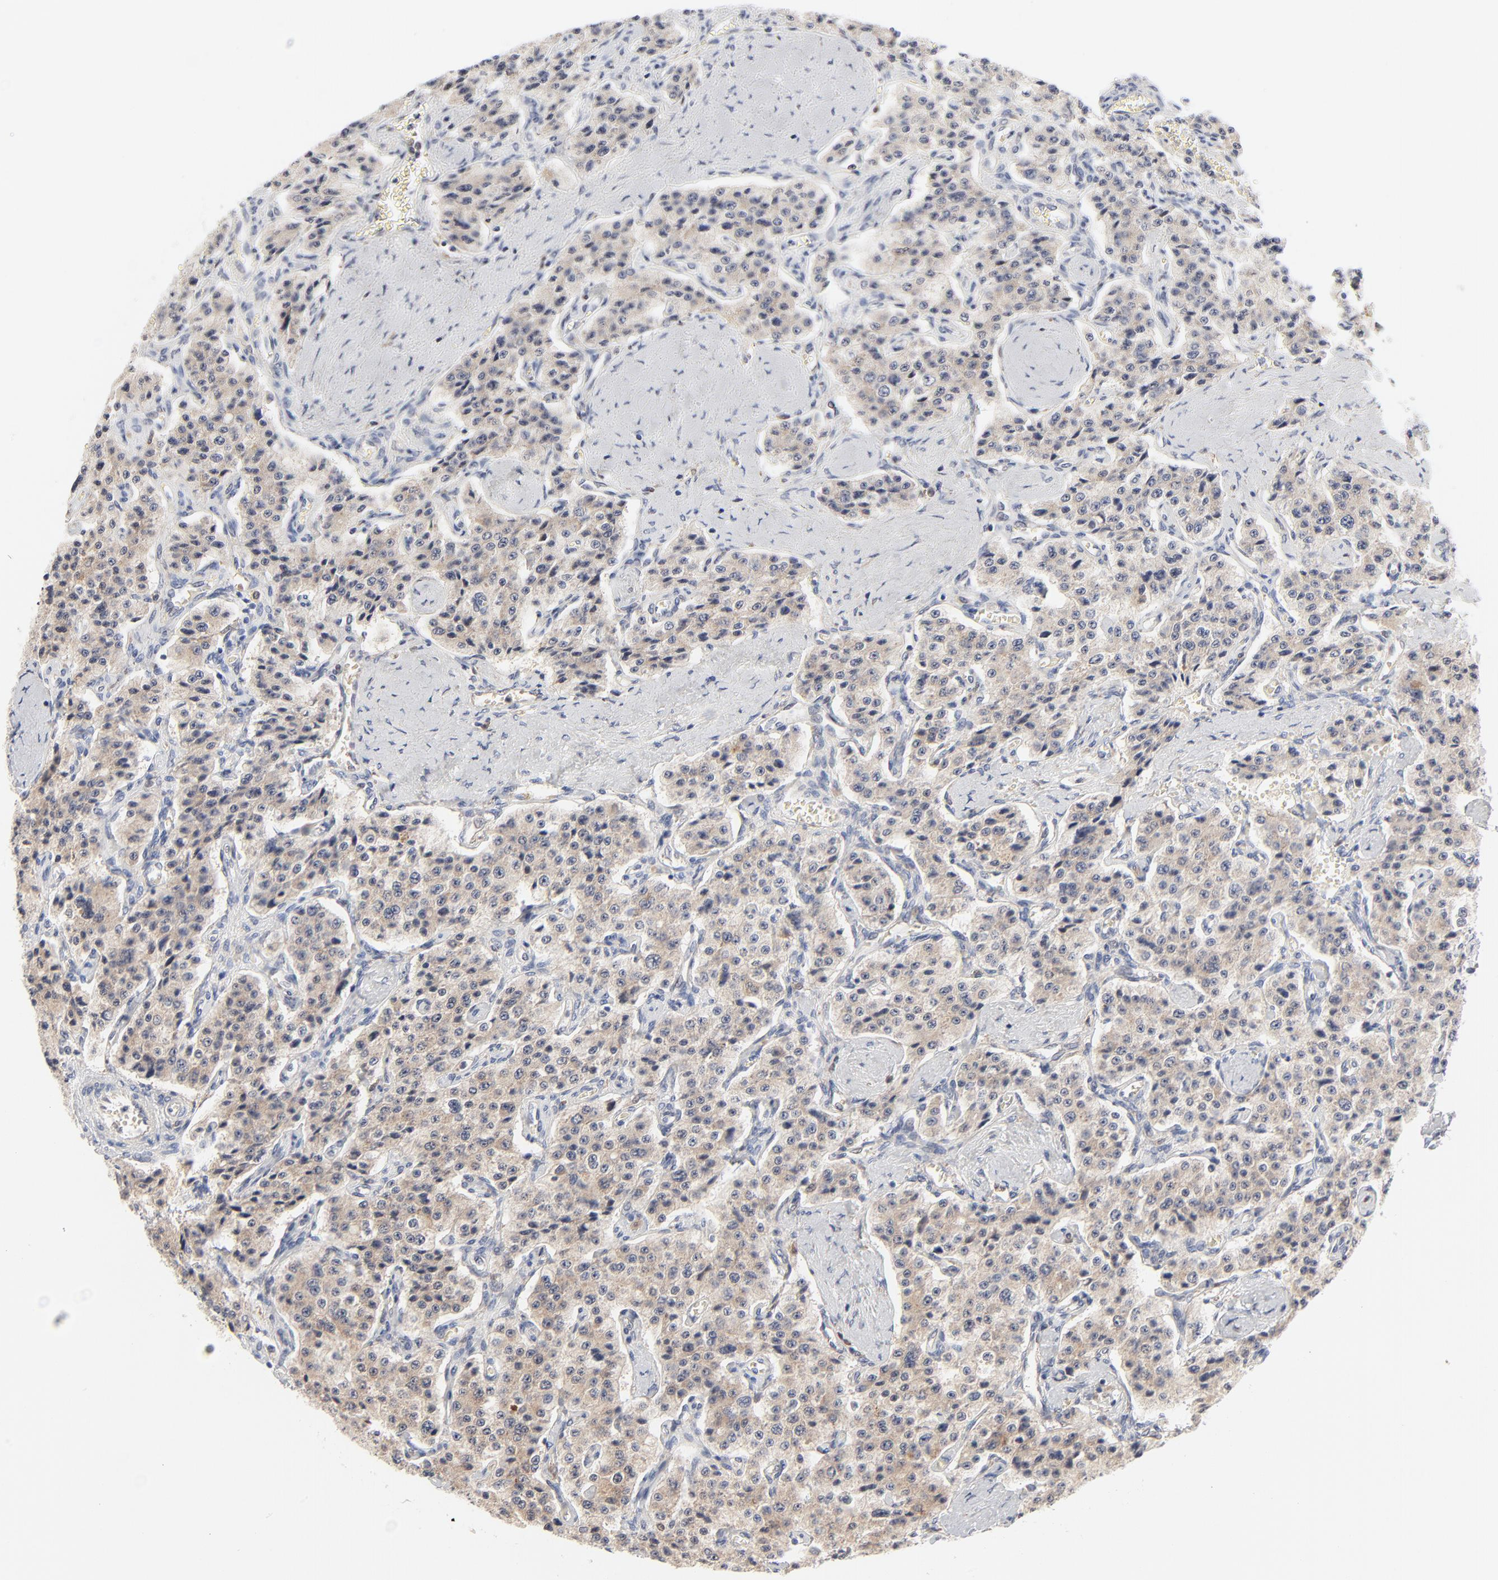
{"staining": {"intensity": "weak", "quantity": ">75%", "location": "cytoplasmic/membranous"}, "tissue": "carcinoid", "cell_type": "Tumor cells", "image_type": "cancer", "snomed": [{"axis": "morphology", "description": "Carcinoid, malignant, NOS"}, {"axis": "topography", "description": "Small intestine"}], "caption": "Immunohistochemical staining of human malignant carcinoid shows low levels of weak cytoplasmic/membranous expression in about >75% of tumor cells. (Brightfield microscopy of DAB IHC at high magnification).", "gene": "ARRB1", "patient": {"sex": "male", "age": 52}}